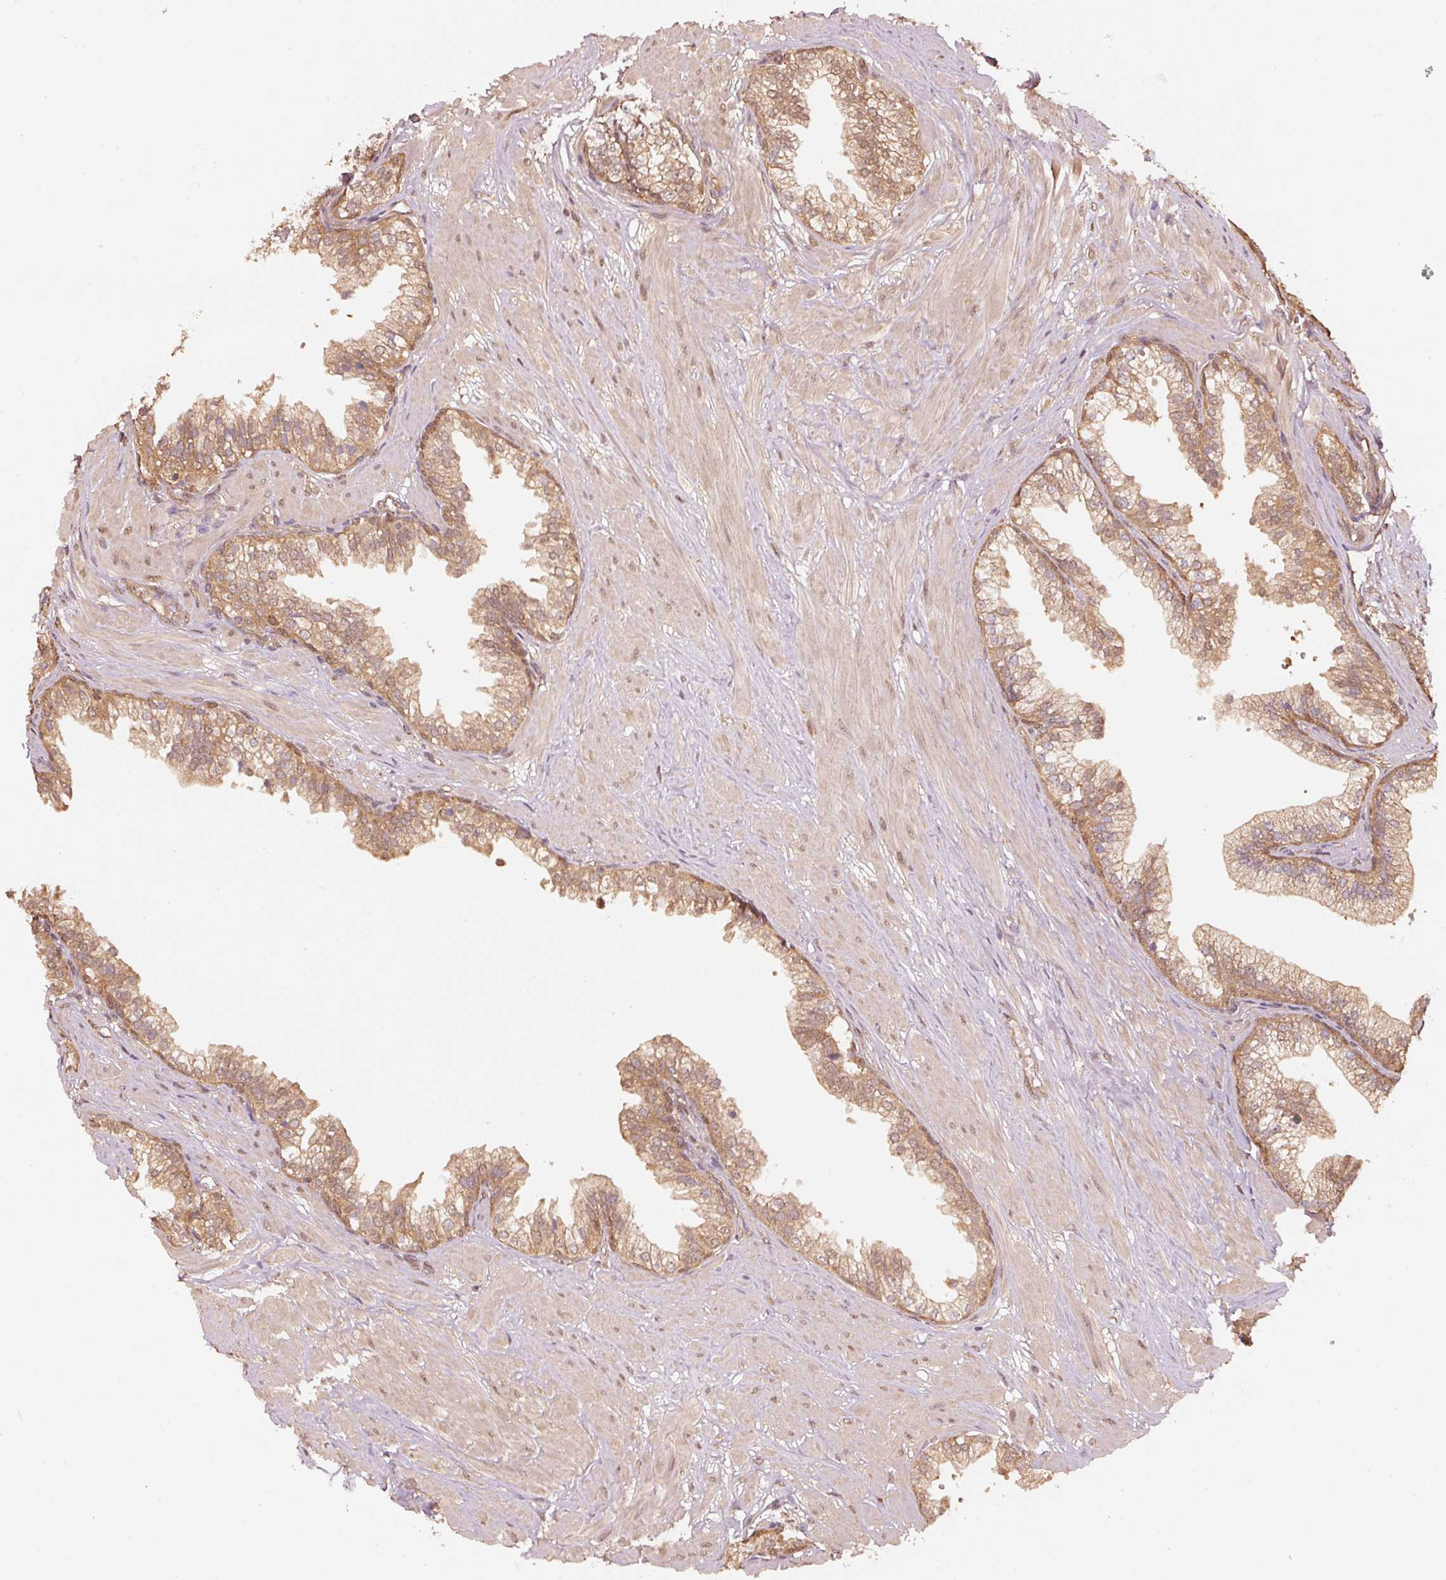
{"staining": {"intensity": "moderate", "quantity": ">75%", "location": "cytoplasmic/membranous"}, "tissue": "prostate", "cell_type": "Glandular cells", "image_type": "normal", "snomed": [{"axis": "morphology", "description": "Normal tissue, NOS"}, {"axis": "topography", "description": "Prostate"}, {"axis": "topography", "description": "Peripheral nerve tissue"}], "caption": "The histopathology image reveals immunohistochemical staining of normal prostate. There is moderate cytoplasmic/membranous positivity is identified in about >75% of glandular cells.", "gene": "STAU1", "patient": {"sex": "male", "age": 55}}